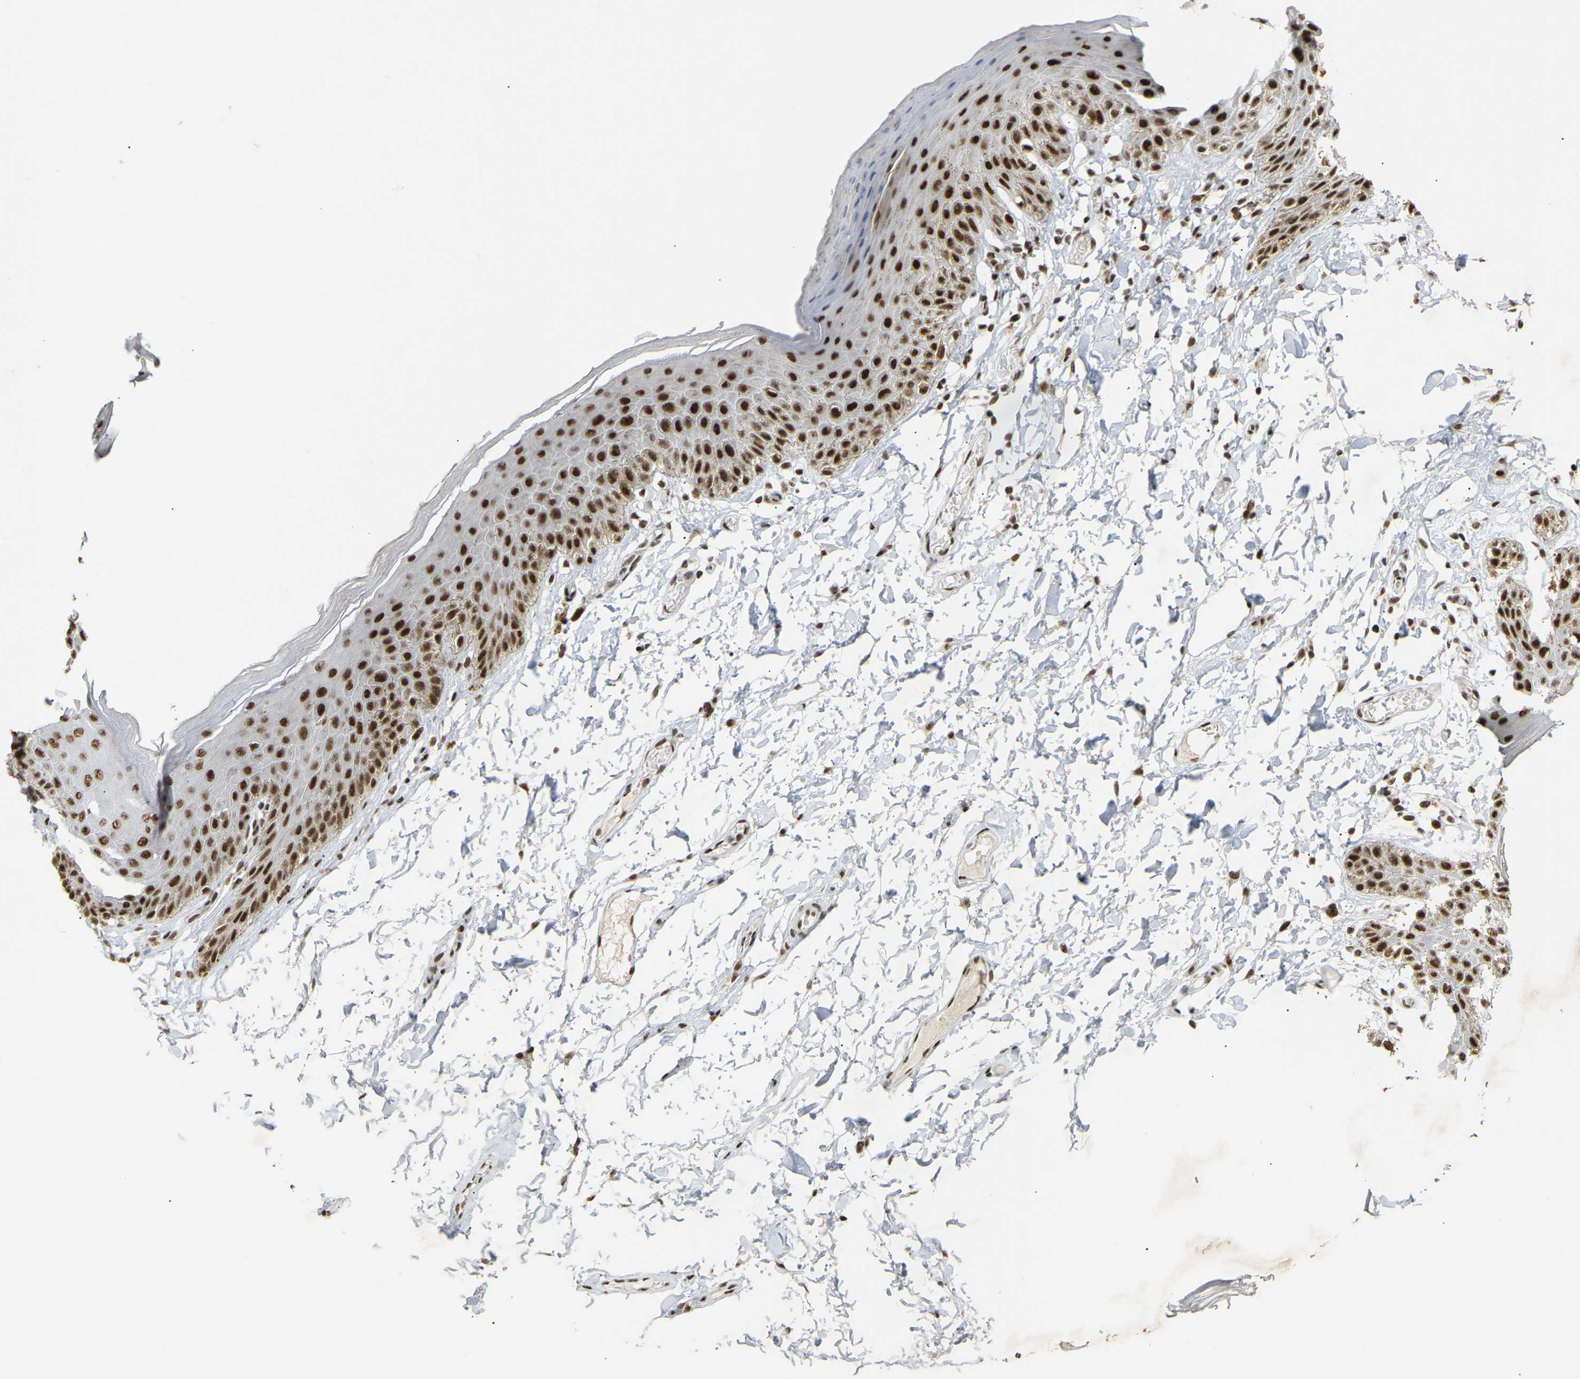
{"staining": {"intensity": "strong", "quantity": ">75%", "location": "nuclear"}, "tissue": "skin", "cell_type": "Epidermal cells", "image_type": "normal", "snomed": [{"axis": "morphology", "description": "Normal tissue, NOS"}, {"axis": "topography", "description": "Anal"}], "caption": "A brown stain labels strong nuclear expression of a protein in epidermal cells of unremarkable human skin.", "gene": "NELFB", "patient": {"sex": "male", "age": 44}}